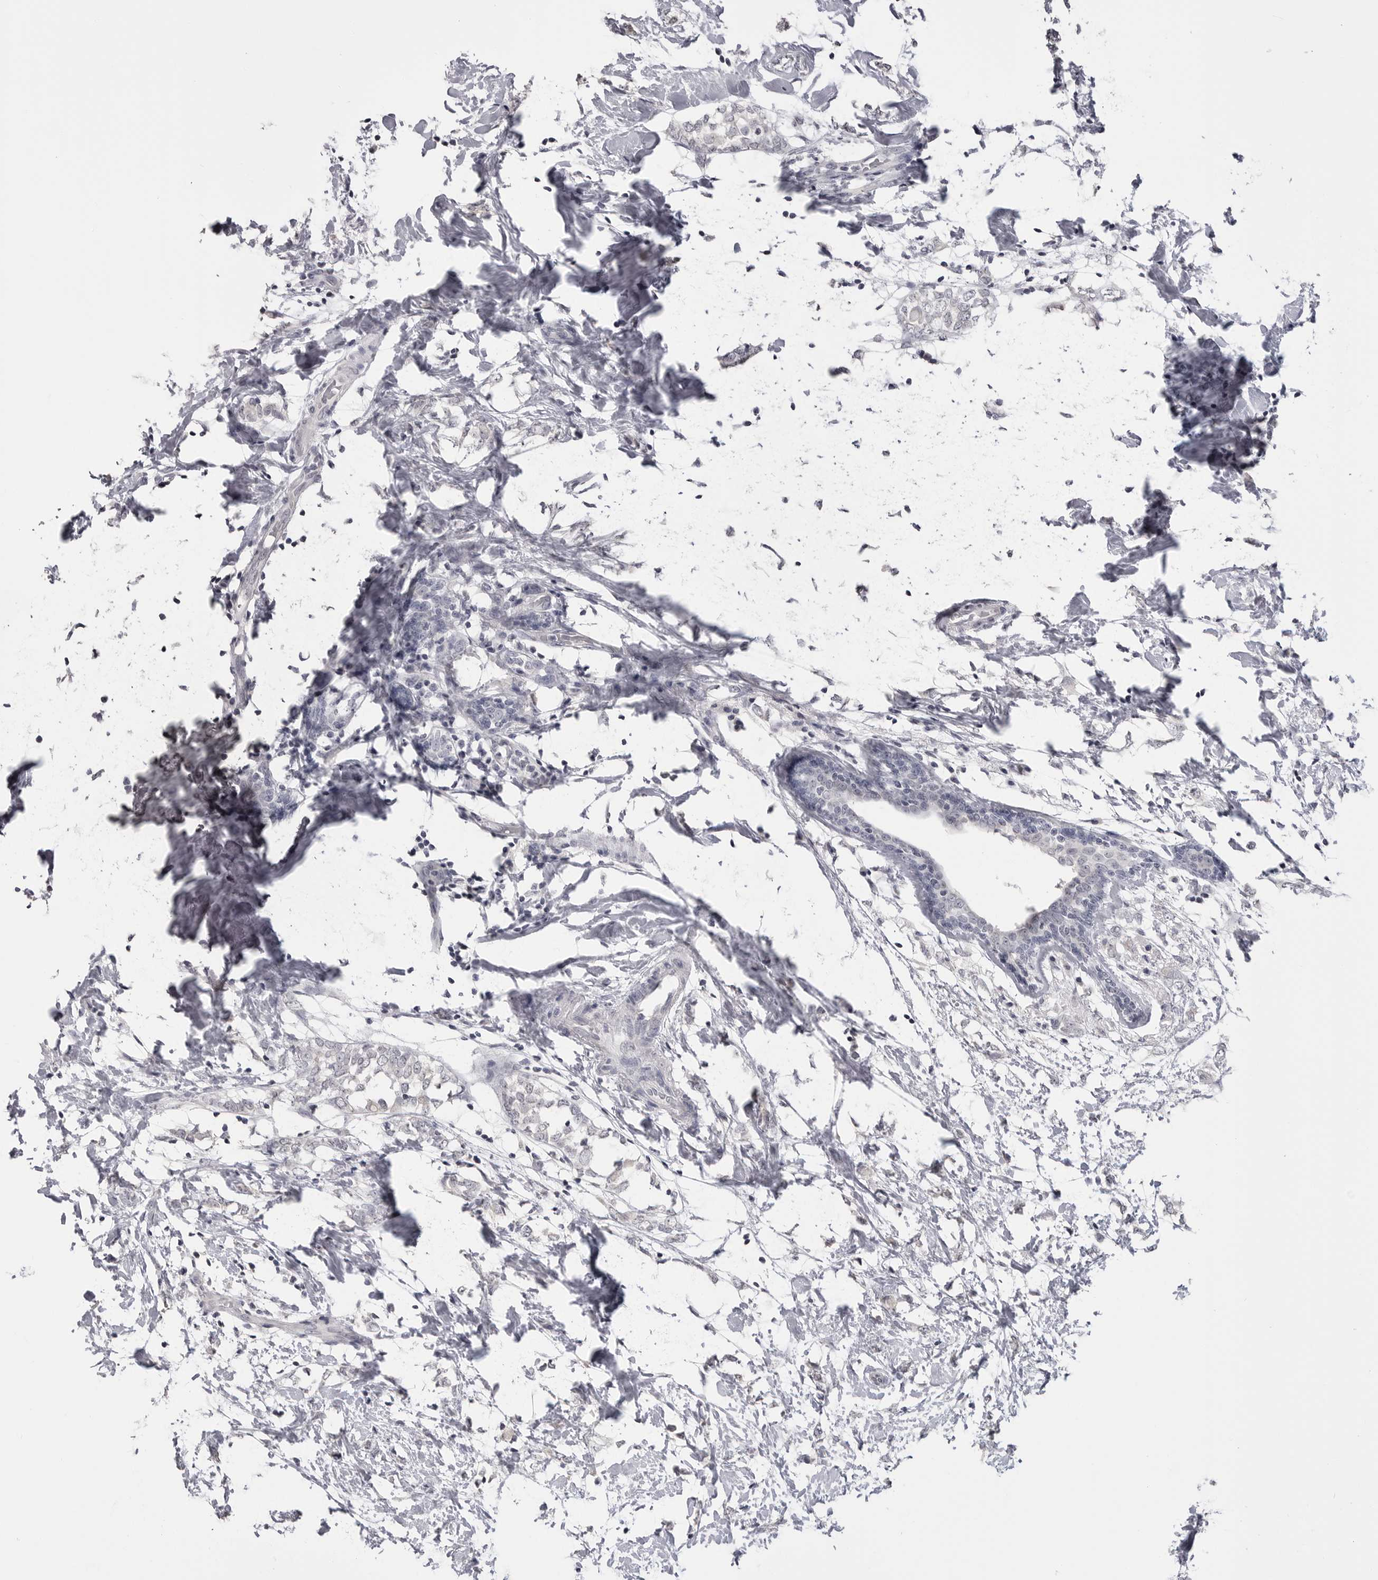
{"staining": {"intensity": "negative", "quantity": "none", "location": "none"}, "tissue": "breast cancer", "cell_type": "Tumor cells", "image_type": "cancer", "snomed": [{"axis": "morphology", "description": "Normal tissue, NOS"}, {"axis": "morphology", "description": "Lobular carcinoma"}, {"axis": "topography", "description": "Breast"}], "caption": "Immunohistochemistry (IHC) micrograph of neoplastic tissue: human lobular carcinoma (breast) stained with DAB displays no significant protein staining in tumor cells. (DAB (3,3'-diaminobenzidine) IHC visualized using brightfield microscopy, high magnification).", "gene": "GPN2", "patient": {"sex": "female", "age": 47}}